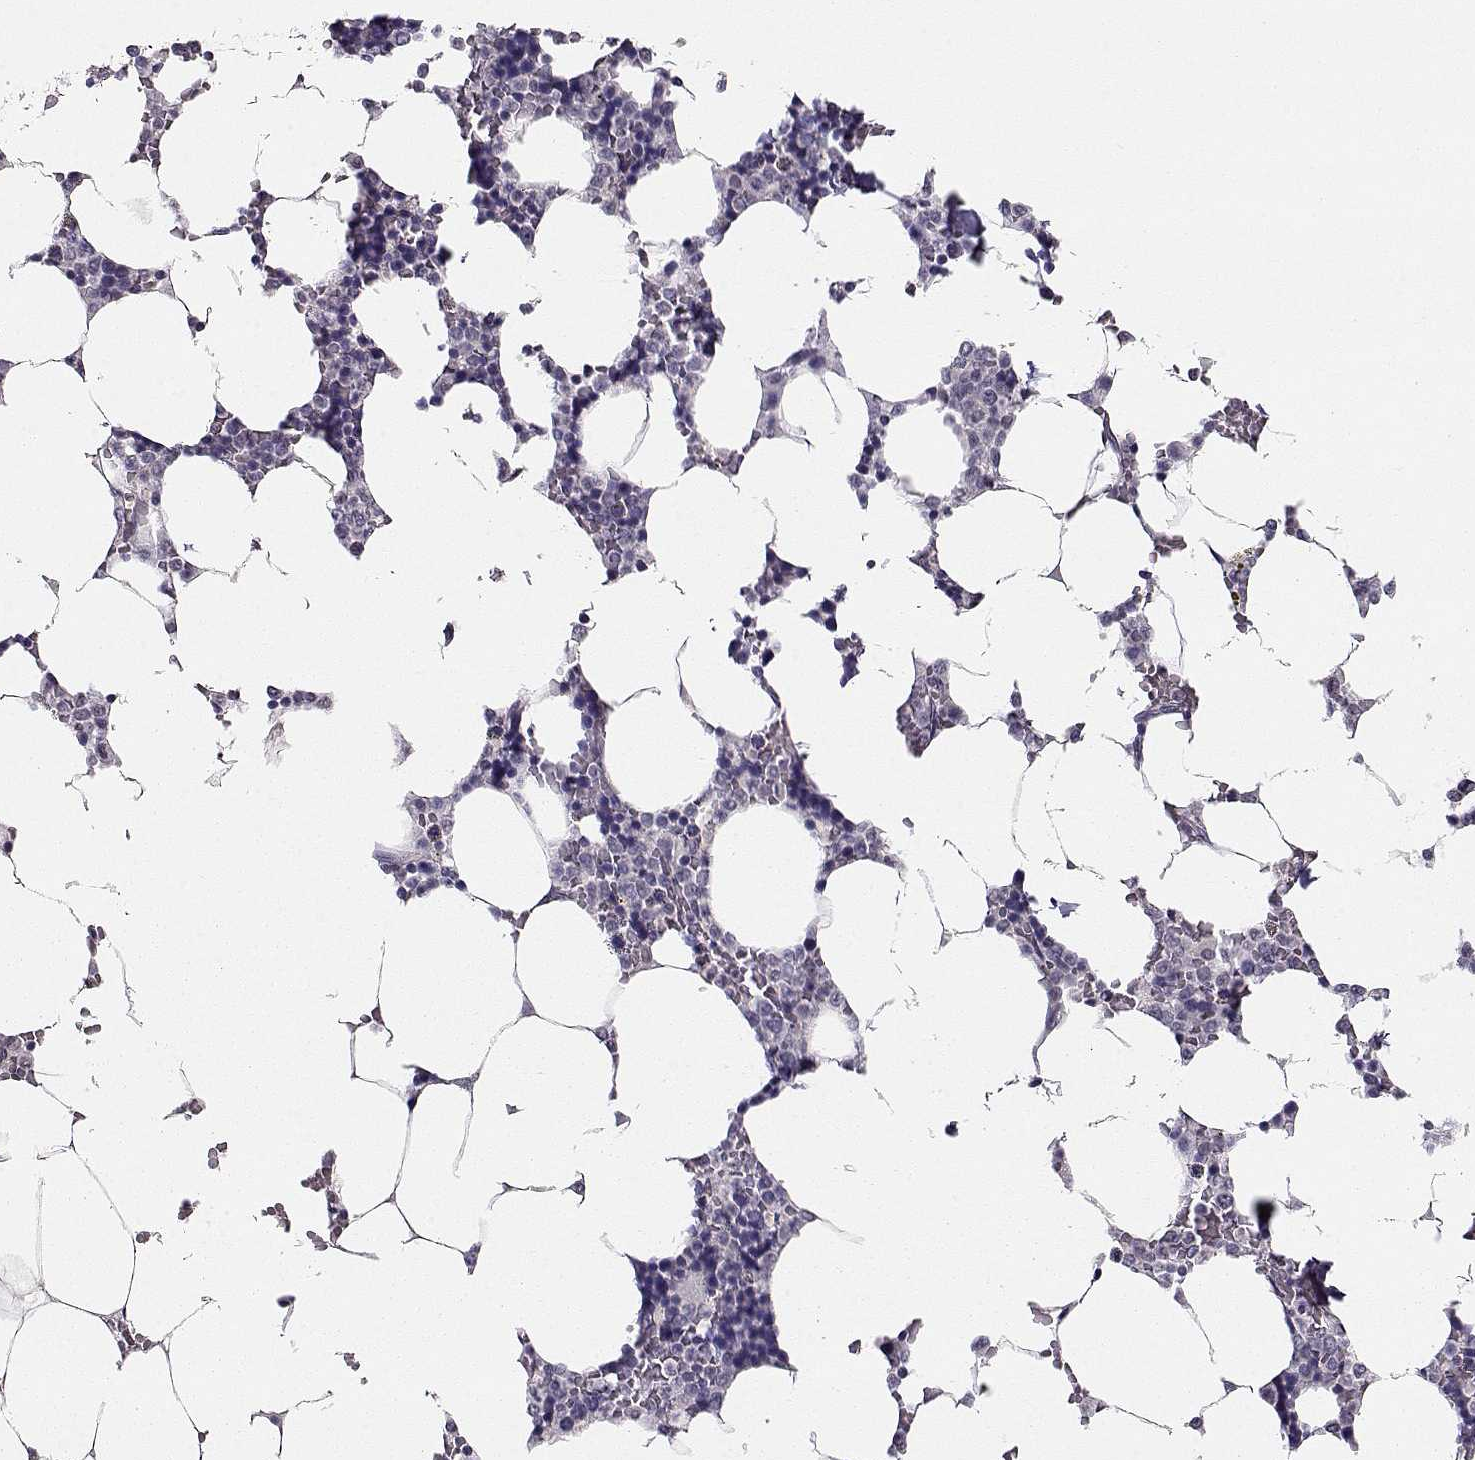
{"staining": {"intensity": "negative", "quantity": "none", "location": "none"}, "tissue": "bone marrow", "cell_type": "Hematopoietic cells", "image_type": "normal", "snomed": [{"axis": "morphology", "description": "Normal tissue, NOS"}, {"axis": "topography", "description": "Bone marrow"}], "caption": "An immunohistochemistry histopathology image of normal bone marrow is shown. There is no staining in hematopoietic cells of bone marrow. (DAB (3,3'-diaminobenzidine) IHC visualized using brightfield microscopy, high magnification).", "gene": "POLI", "patient": {"sex": "female", "age": 52}}